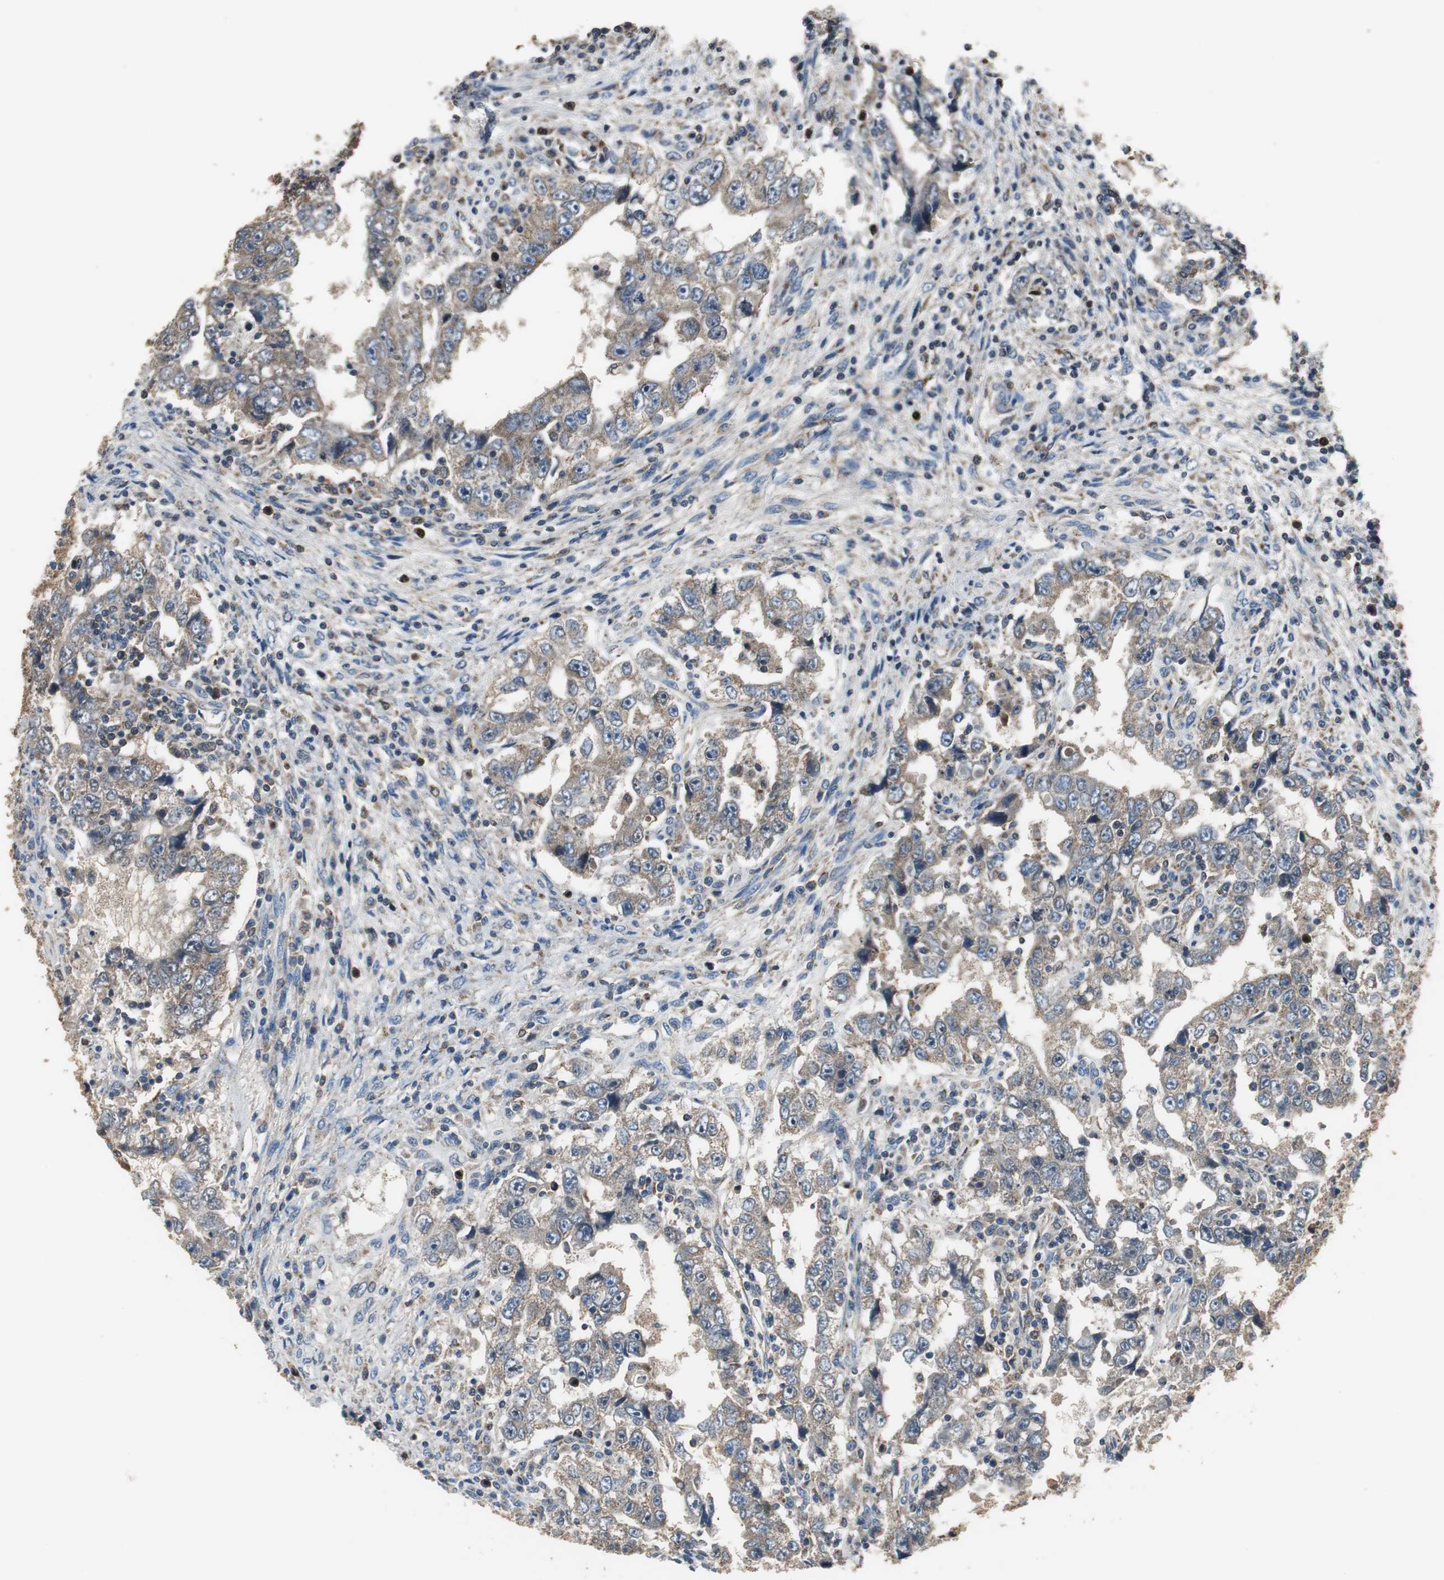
{"staining": {"intensity": "moderate", "quantity": ">75%", "location": "cytoplasmic/membranous,nuclear"}, "tissue": "testis cancer", "cell_type": "Tumor cells", "image_type": "cancer", "snomed": [{"axis": "morphology", "description": "Carcinoma, Embryonal, NOS"}, {"axis": "topography", "description": "Testis"}], "caption": "Immunohistochemistry (IHC) staining of testis embryonal carcinoma, which reveals medium levels of moderate cytoplasmic/membranous and nuclear staining in approximately >75% of tumor cells indicating moderate cytoplasmic/membranous and nuclear protein expression. The staining was performed using DAB (brown) for protein detection and nuclei were counterstained in hematoxylin (blue).", "gene": "PI4KB", "patient": {"sex": "male", "age": 26}}